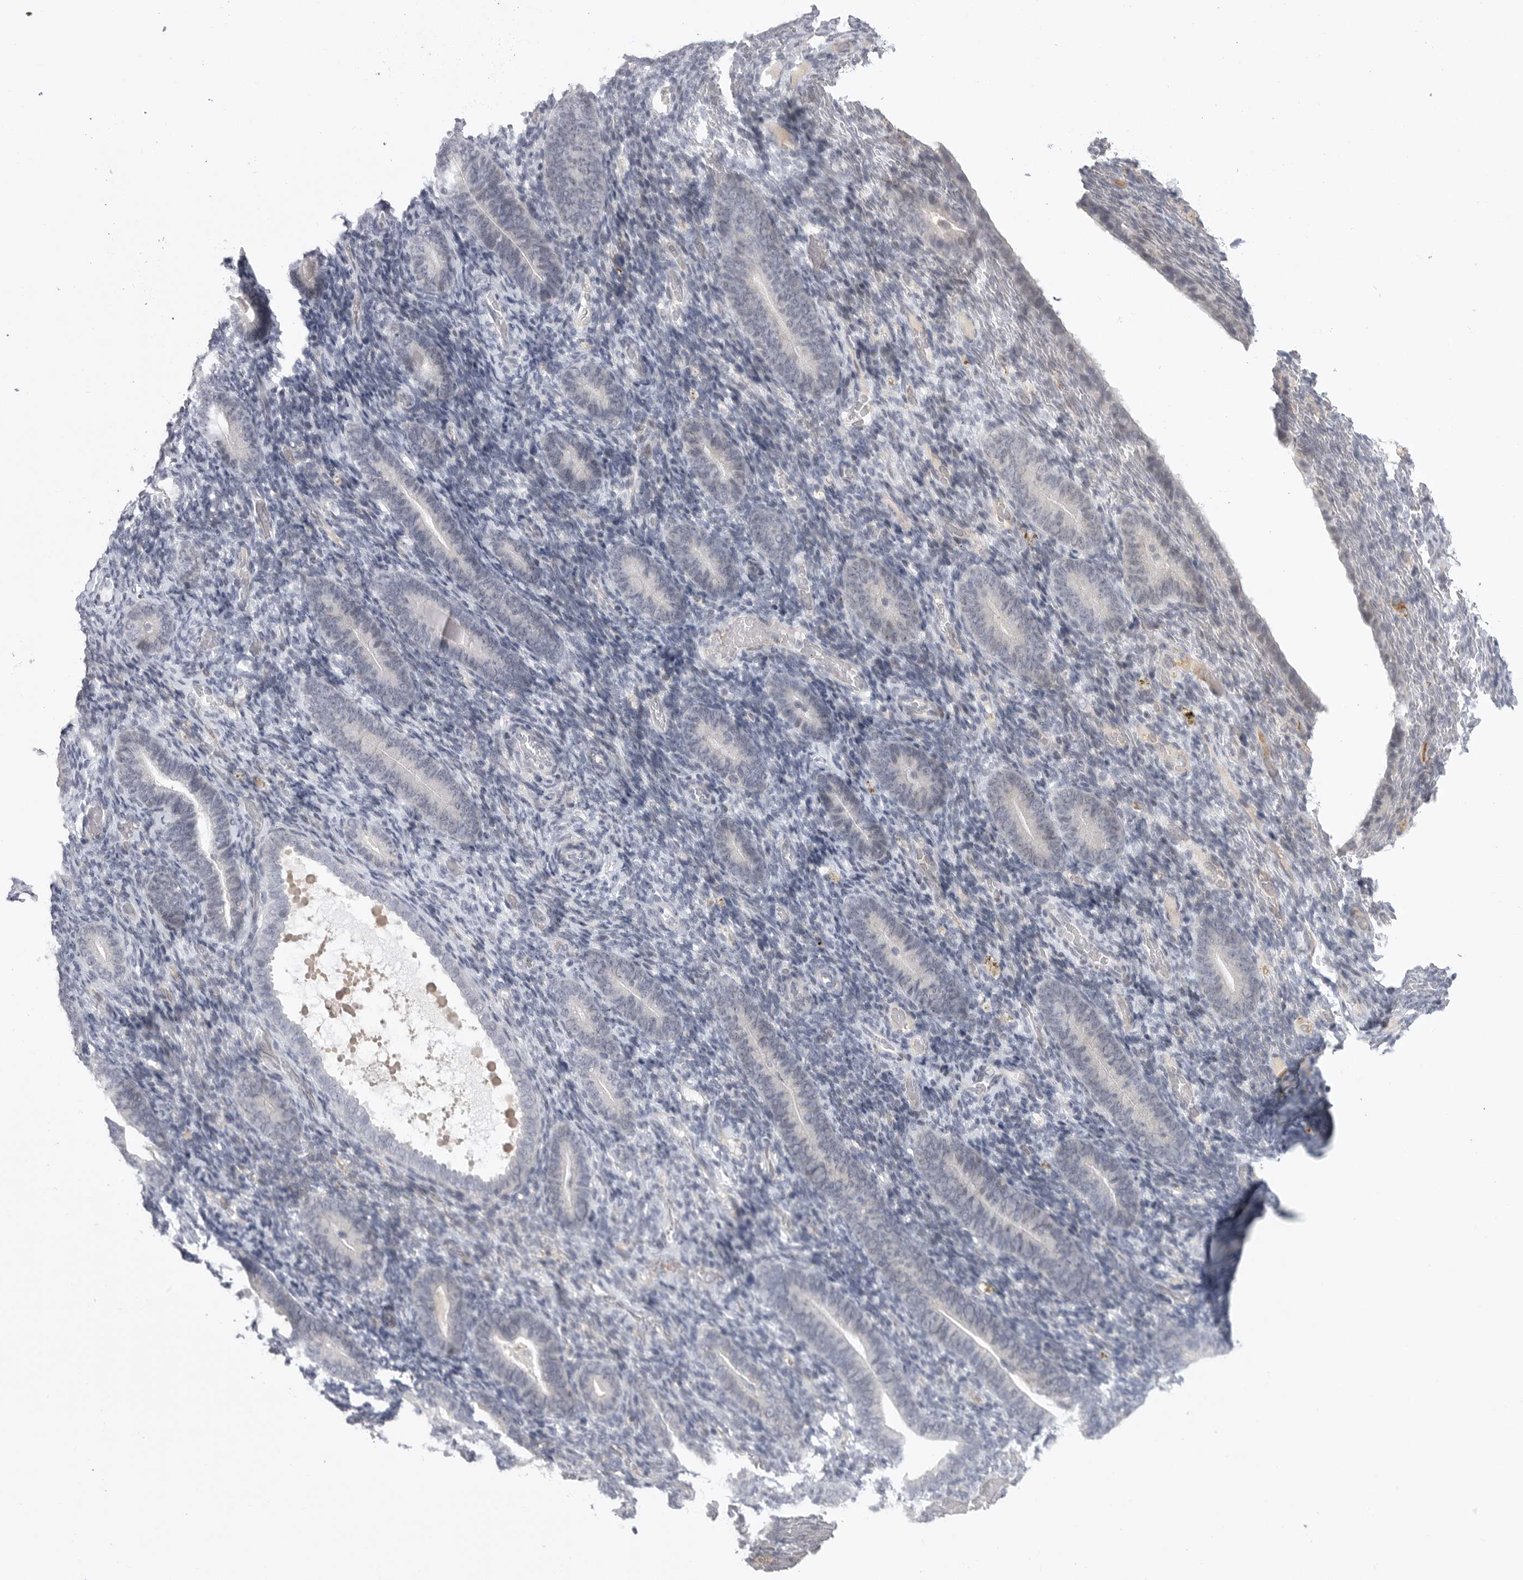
{"staining": {"intensity": "negative", "quantity": "none", "location": "none"}, "tissue": "endometrium", "cell_type": "Cells in endometrial stroma", "image_type": "normal", "snomed": [{"axis": "morphology", "description": "Normal tissue, NOS"}, {"axis": "topography", "description": "Endometrium"}], "caption": "A high-resolution image shows IHC staining of unremarkable endometrium, which demonstrates no significant positivity in cells in endometrial stroma.", "gene": "FBXO43", "patient": {"sex": "female", "age": 51}}